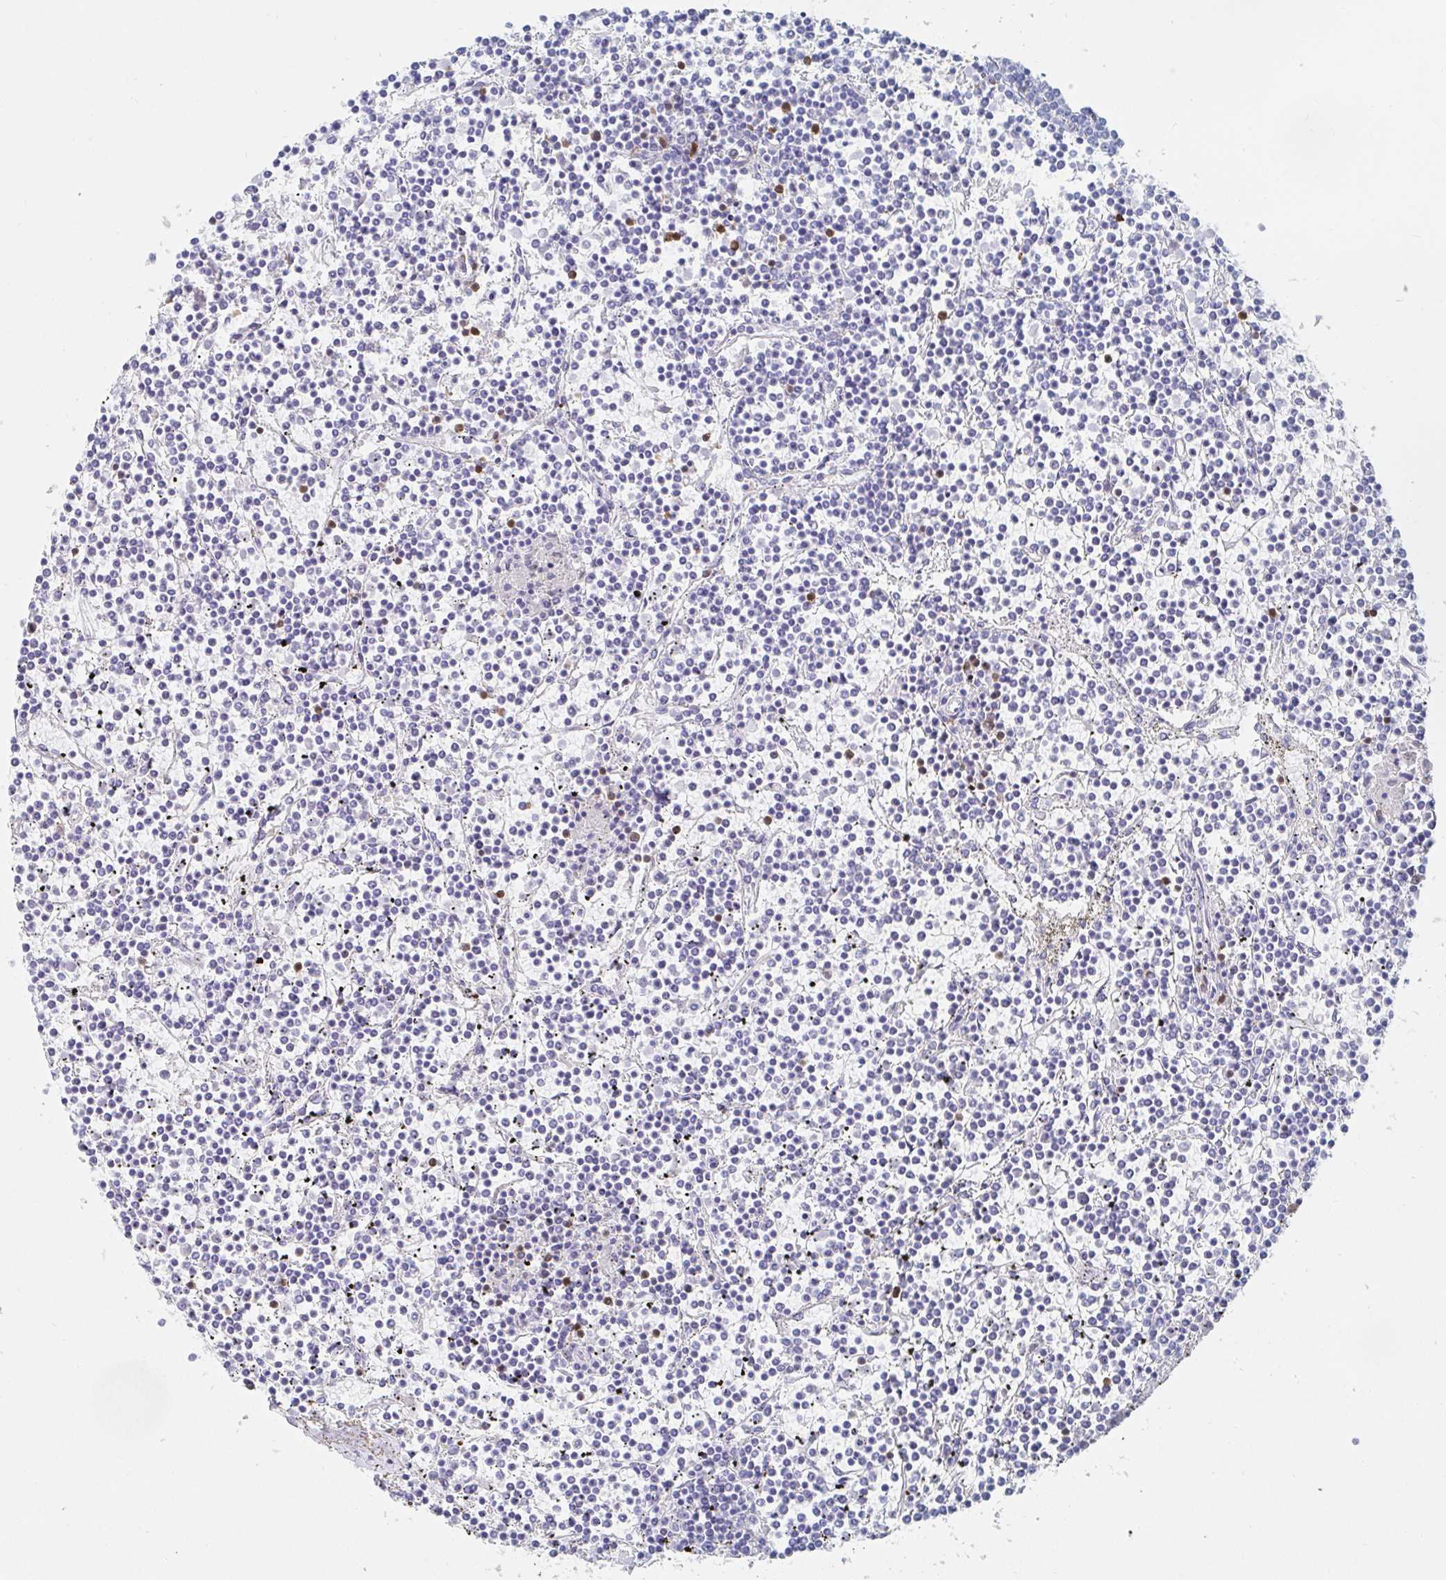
{"staining": {"intensity": "negative", "quantity": "none", "location": "none"}, "tissue": "lymphoma", "cell_type": "Tumor cells", "image_type": "cancer", "snomed": [{"axis": "morphology", "description": "Malignant lymphoma, non-Hodgkin's type, Low grade"}, {"axis": "topography", "description": "Spleen"}], "caption": "High magnification brightfield microscopy of lymphoma stained with DAB (brown) and counterstained with hematoxylin (blue): tumor cells show no significant positivity.", "gene": "PACSIN1", "patient": {"sex": "female", "age": 19}}